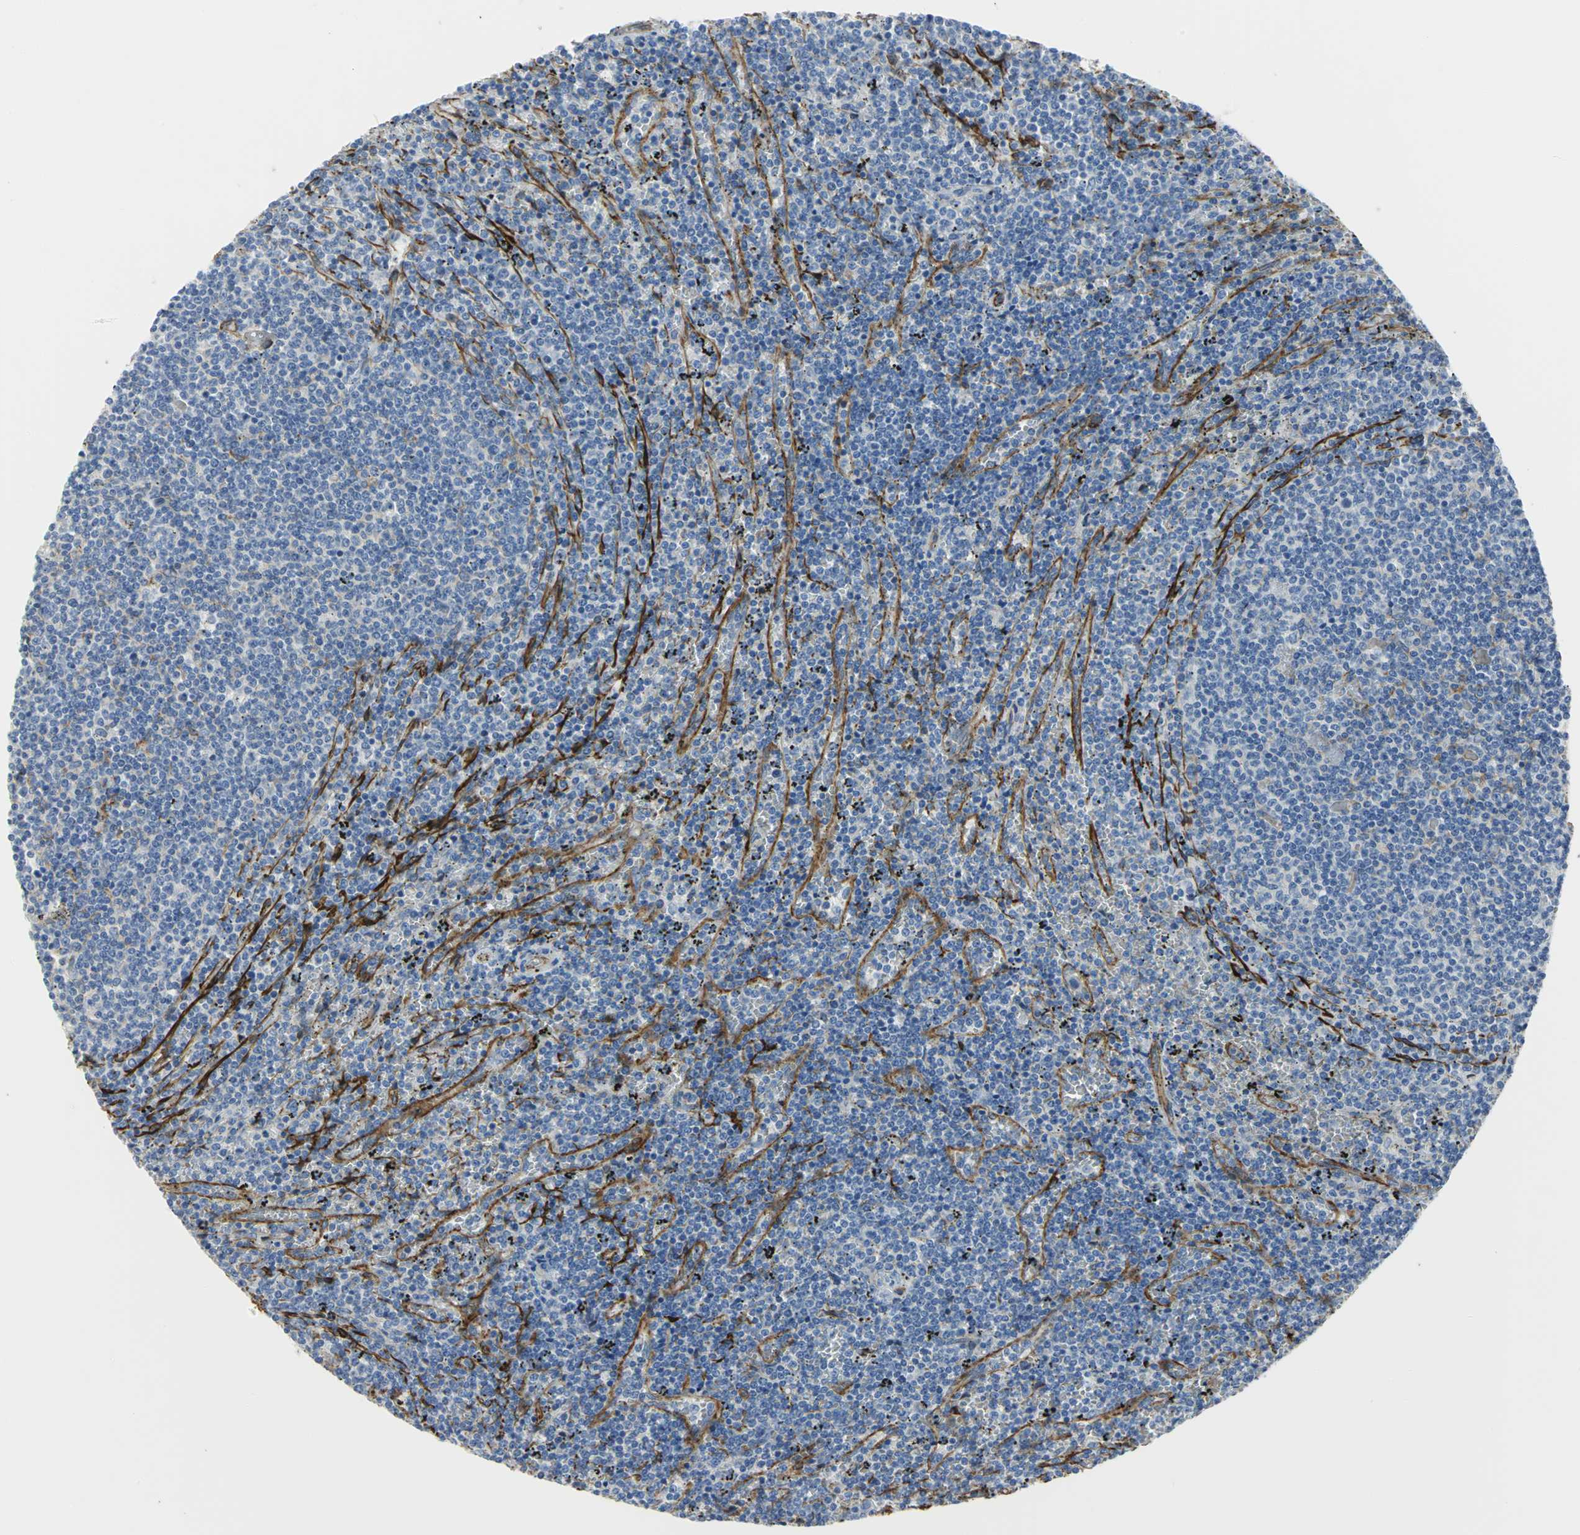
{"staining": {"intensity": "negative", "quantity": "none", "location": "none"}, "tissue": "lymphoma", "cell_type": "Tumor cells", "image_type": "cancer", "snomed": [{"axis": "morphology", "description": "Malignant lymphoma, non-Hodgkin's type, Low grade"}, {"axis": "topography", "description": "Spleen"}], "caption": "Immunohistochemistry (IHC) photomicrograph of neoplastic tissue: lymphoma stained with DAB (3,3'-diaminobenzidine) exhibits no significant protein expression in tumor cells.", "gene": "FLNB", "patient": {"sex": "female", "age": 50}}